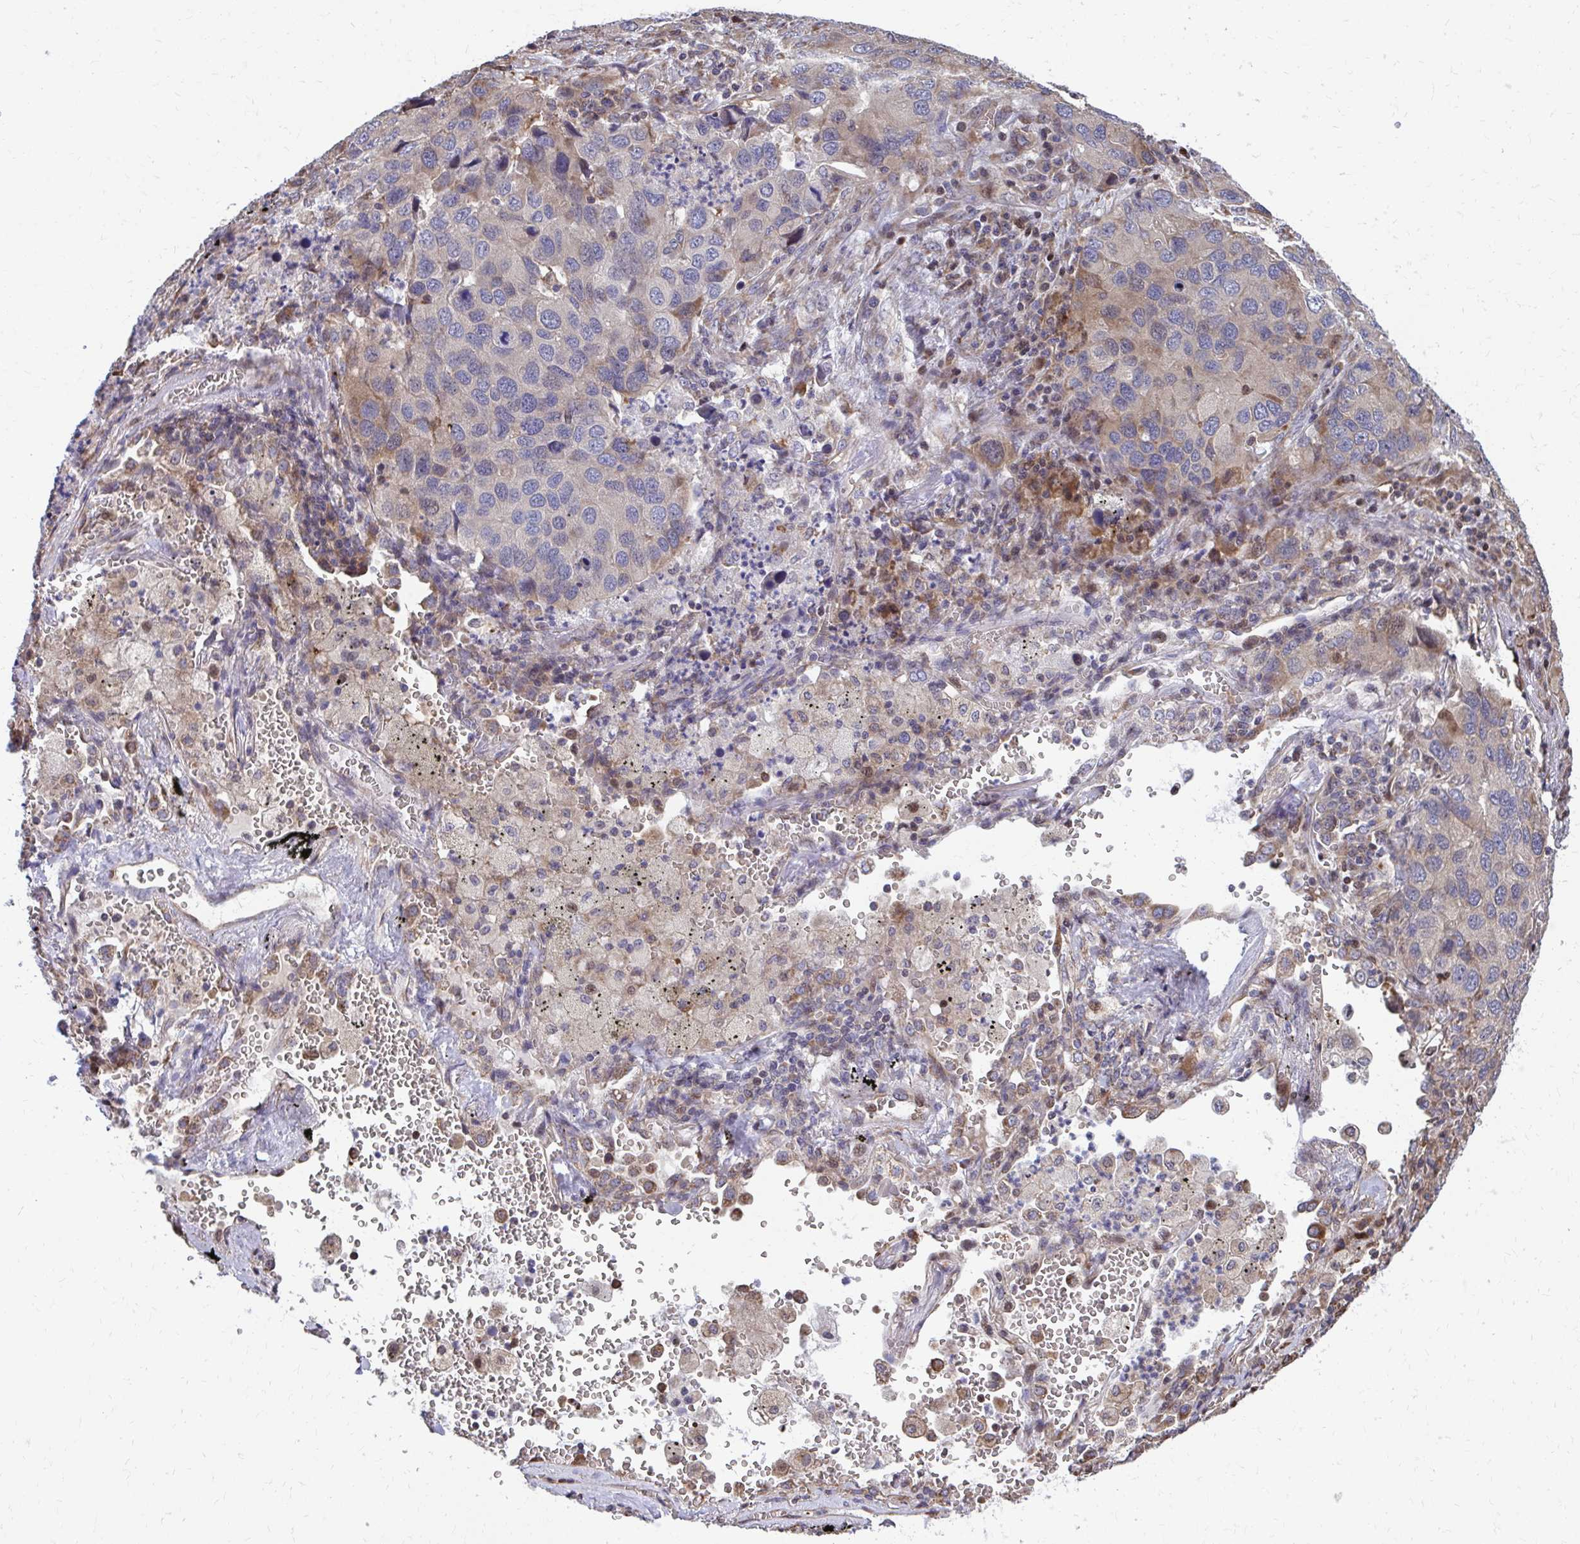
{"staining": {"intensity": "weak", "quantity": "<25%", "location": "cytoplasmic/membranous"}, "tissue": "lung cancer", "cell_type": "Tumor cells", "image_type": "cancer", "snomed": [{"axis": "morphology", "description": "Aneuploidy"}, {"axis": "morphology", "description": "Adenocarcinoma, NOS"}, {"axis": "topography", "description": "Lymph node"}, {"axis": "topography", "description": "Lung"}], "caption": "Immunohistochemical staining of lung cancer shows no significant staining in tumor cells.", "gene": "ZNF778", "patient": {"sex": "female", "age": 74}}